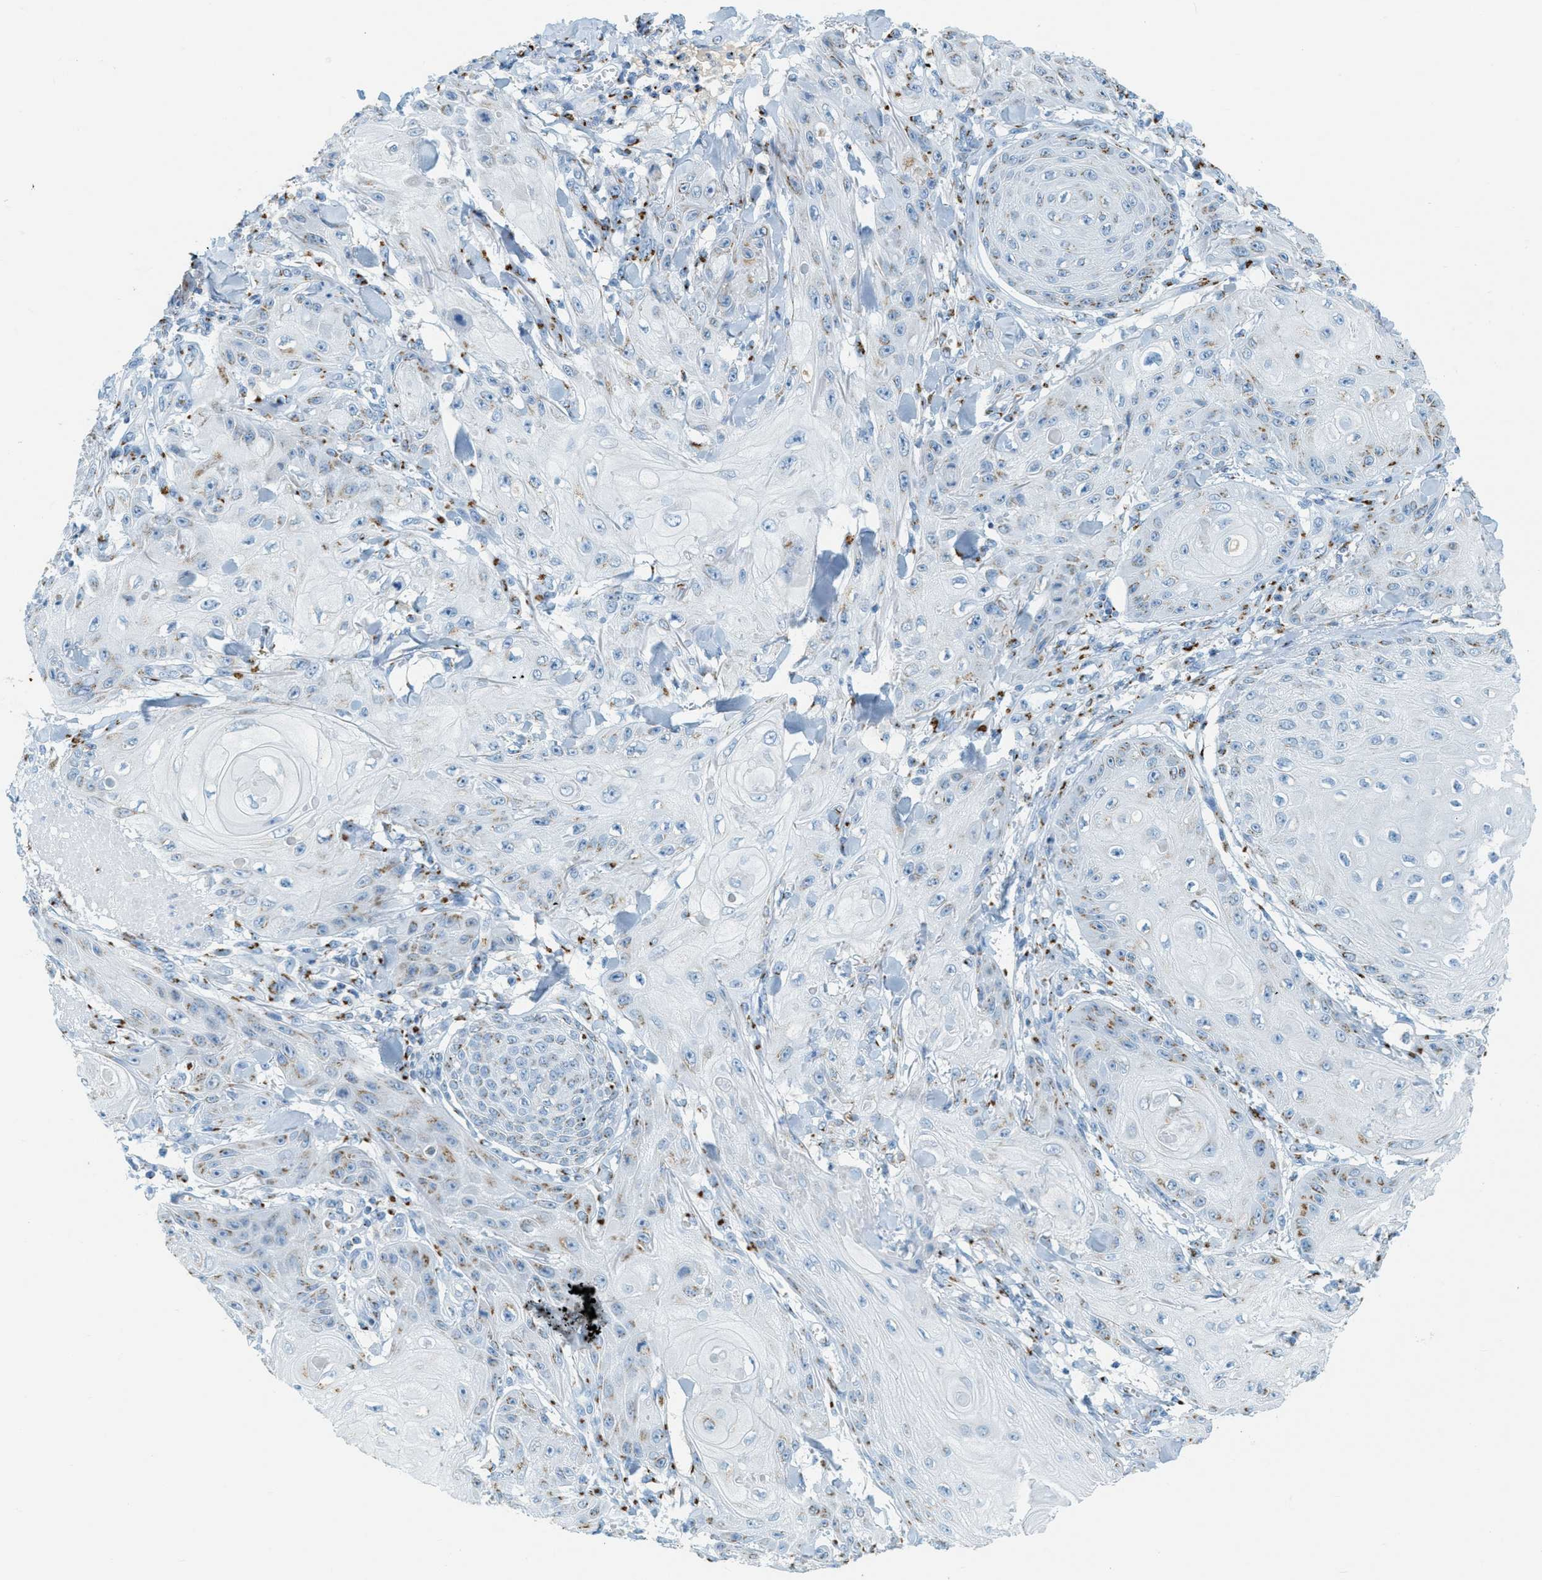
{"staining": {"intensity": "negative", "quantity": "none", "location": "none"}, "tissue": "skin cancer", "cell_type": "Tumor cells", "image_type": "cancer", "snomed": [{"axis": "morphology", "description": "Squamous cell carcinoma, NOS"}, {"axis": "topography", "description": "Skin"}], "caption": "The photomicrograph exhibits no significant positivity in tumor cells of skin cancer.", "gene": "ENTPD4", "patient": {"sex": "male", "age": 74}}